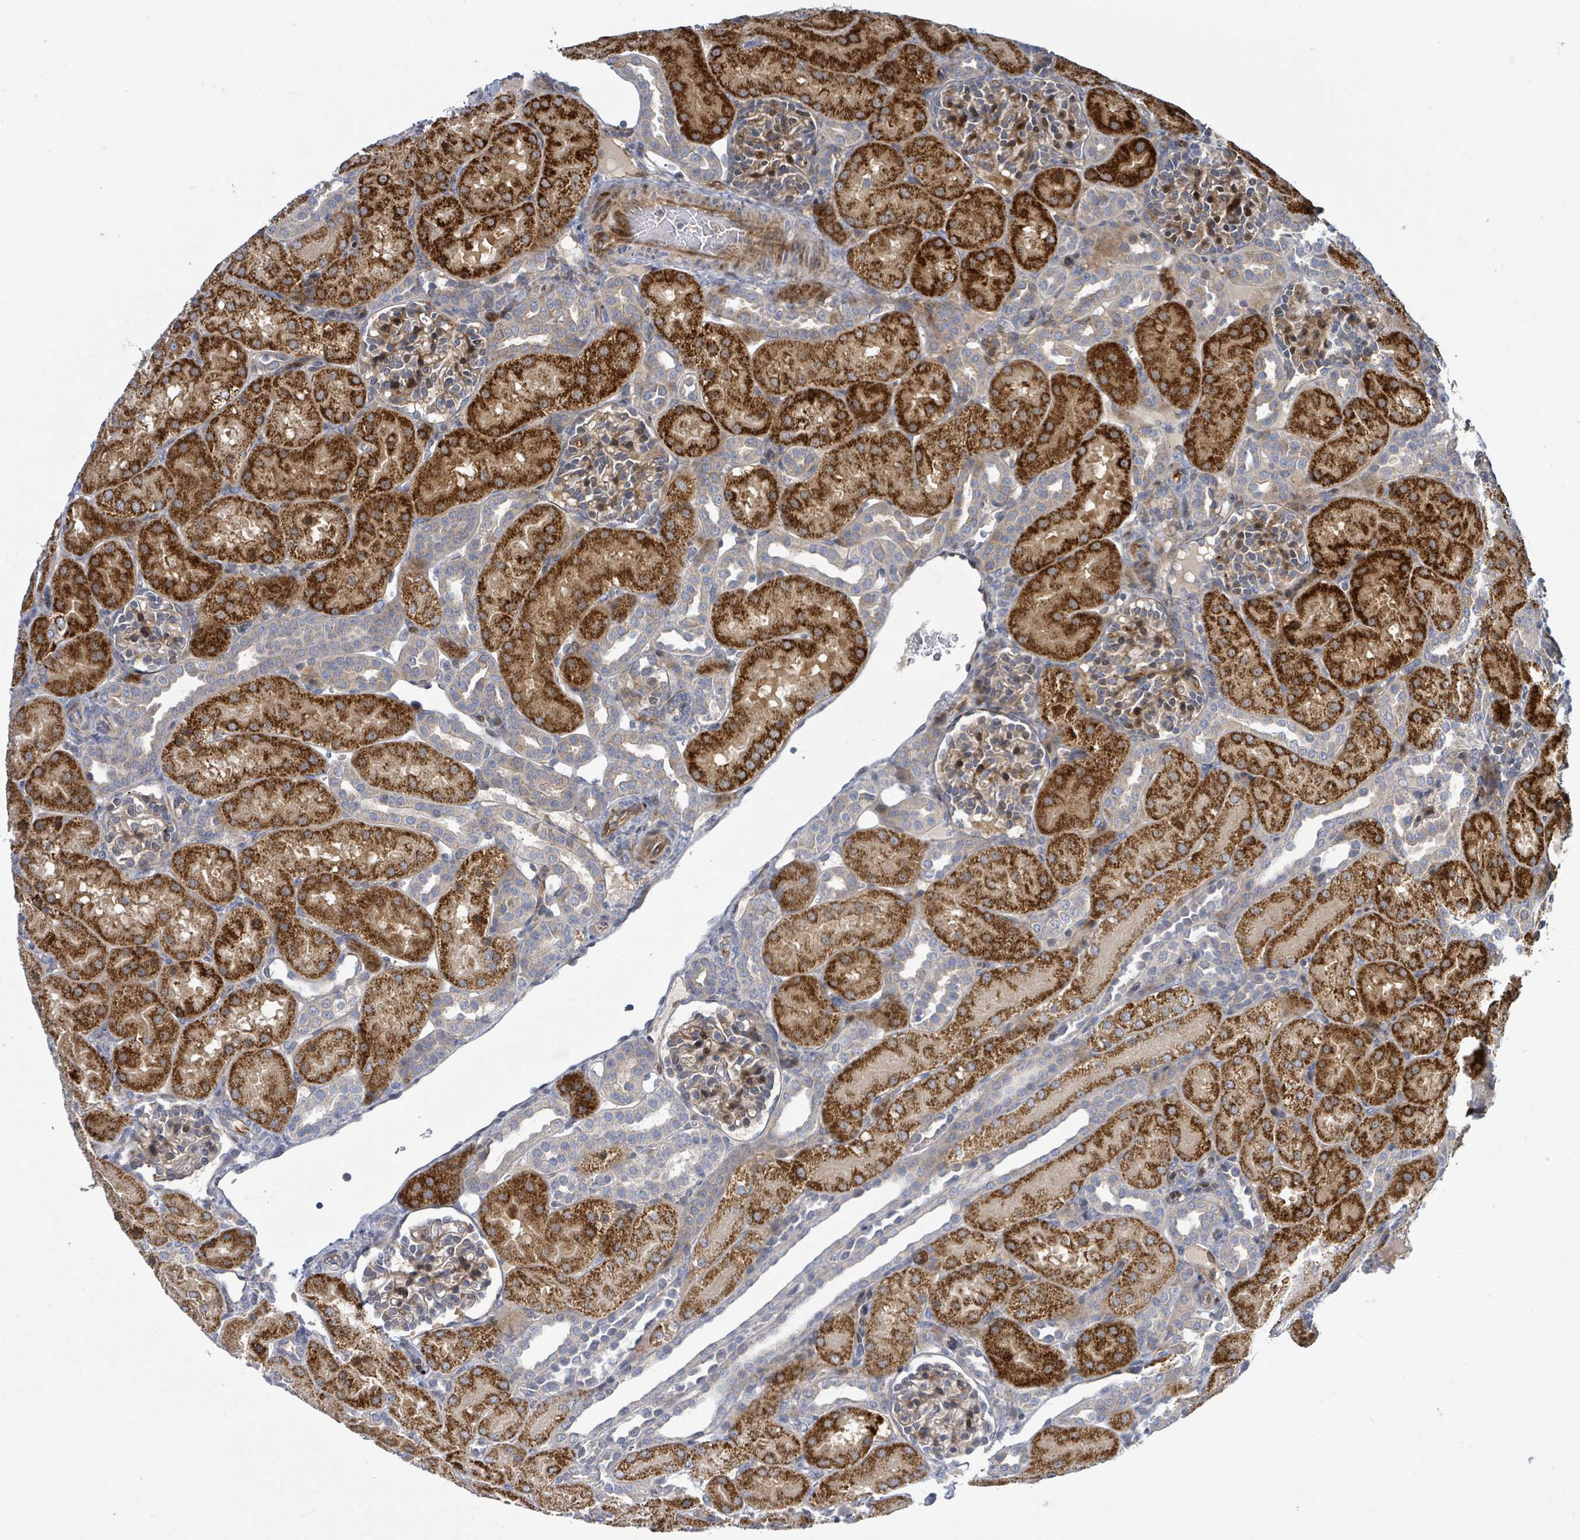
{"staining": {"intensity": "moderate", "quantity": ">75%", "location": "cytoplasmic/membranous"}, "tissue": "kidney", "cell_type": "Cells in glomeruli", "image_type": "normal", "snomed": [{"axis": "morphology", "description": "Normal tissue, NOS"}, {"axis": "topography", "description": "Kidney"}], "caption": "Immunohistochemical staining of normal human kidney displays >75% levels of moderate cytoplasmic/membranous protein staining in approximately >75% of cells in glomeruli.", "gene": "CFAP210", "patient": {"sex": "male", "age": 1}}